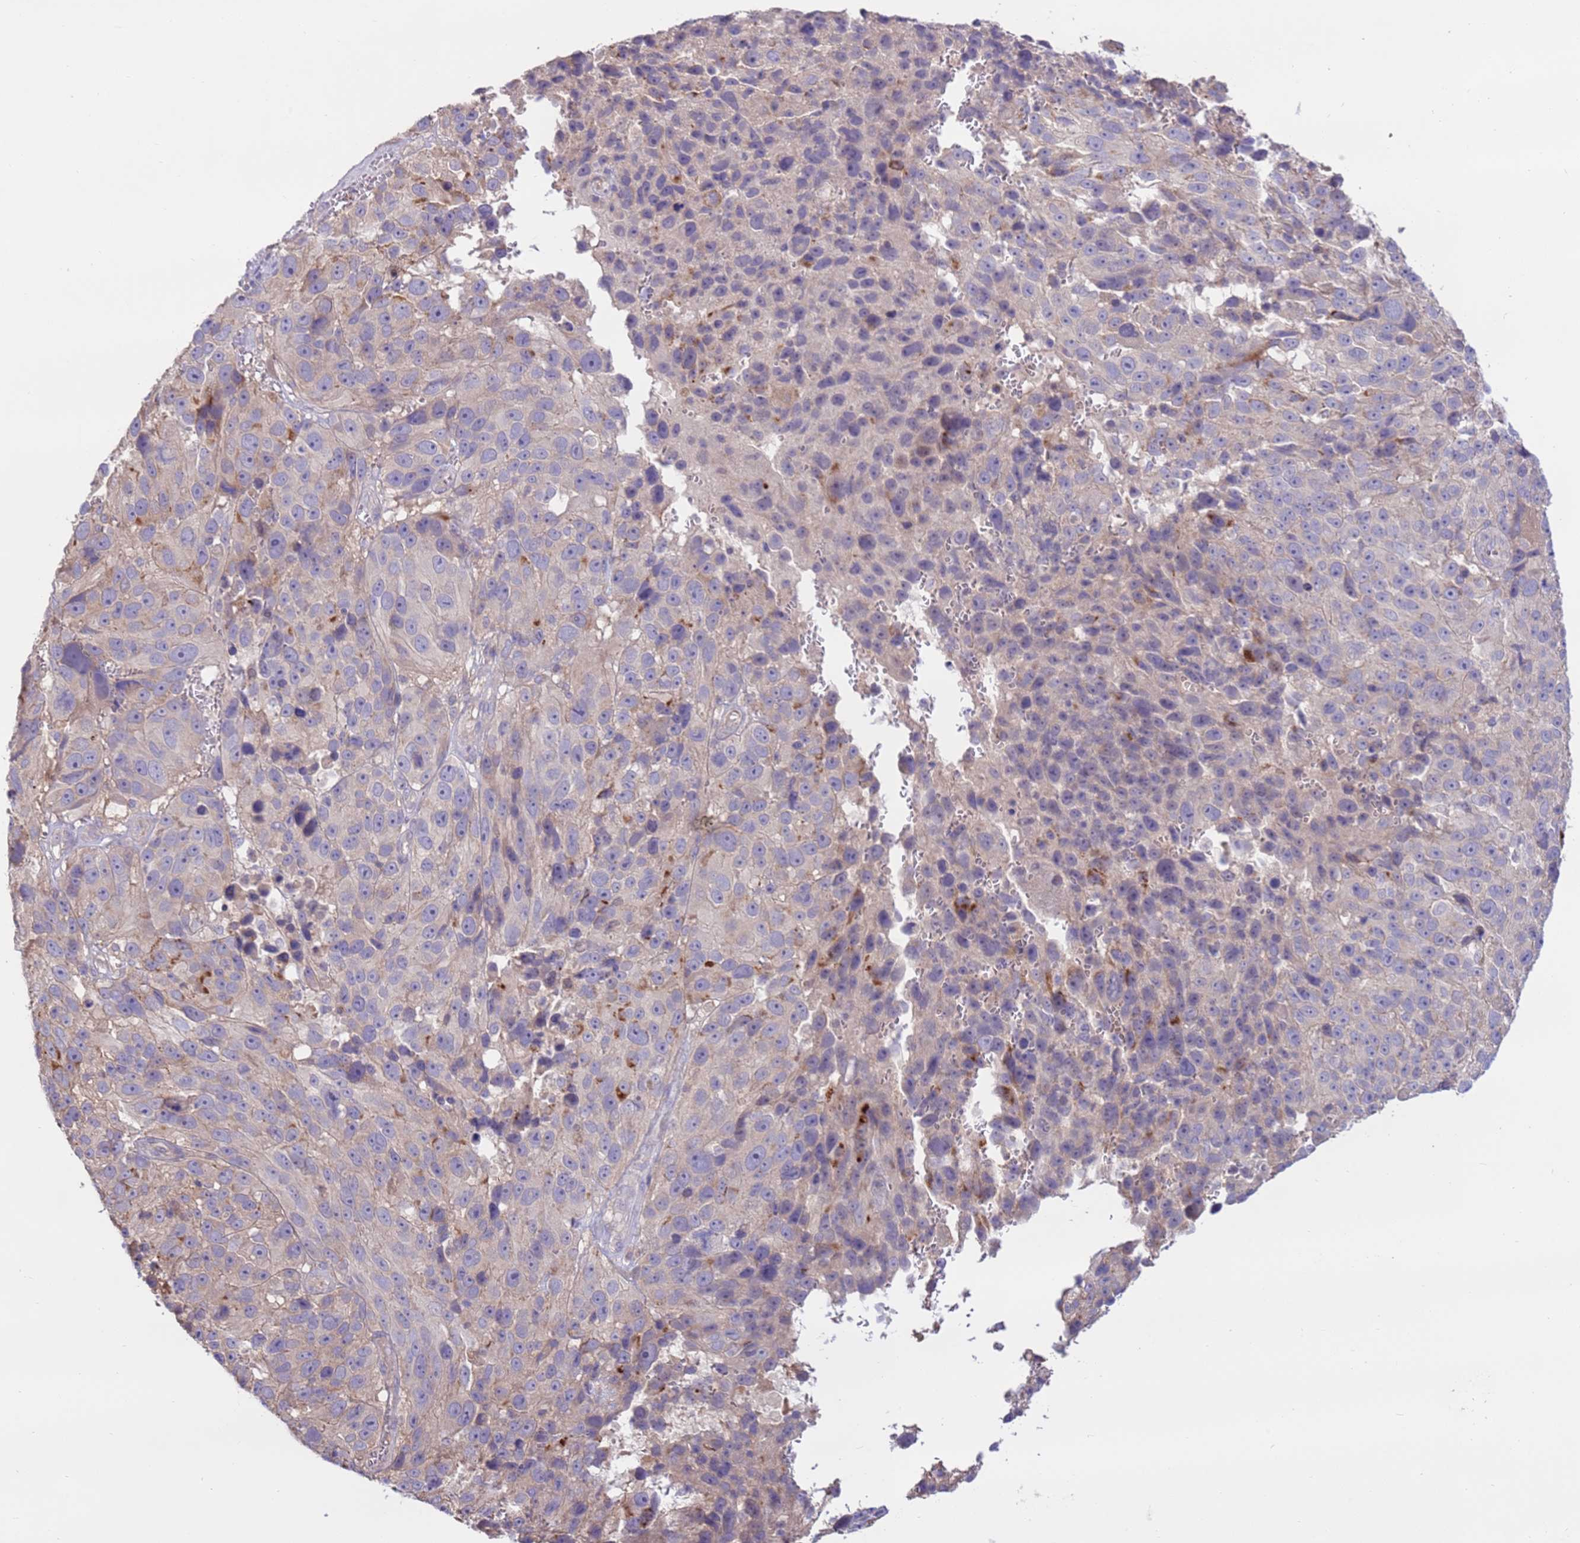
{"staining": {"intensity": "moderate", "quantity": "<25%", "location": "cytoplasmic/membranous"}, "tissue": "melanoma", "cell_type": "Tumor cells", "image_type": "cancer", "snomed": [{"axis": "morphology", "description": "Malignant melanoma, NOS"}, {"axis": "topography", "description": "Skin"}], "caption": "There is low levels of moderate cytoplasmic/membranous staining in tumor cells of malignant melanoma, as demonstrated by immunohistochemical staining (brown color).", "gene": "EVA1B", "patient": {"sex": "male", "age": 84}}